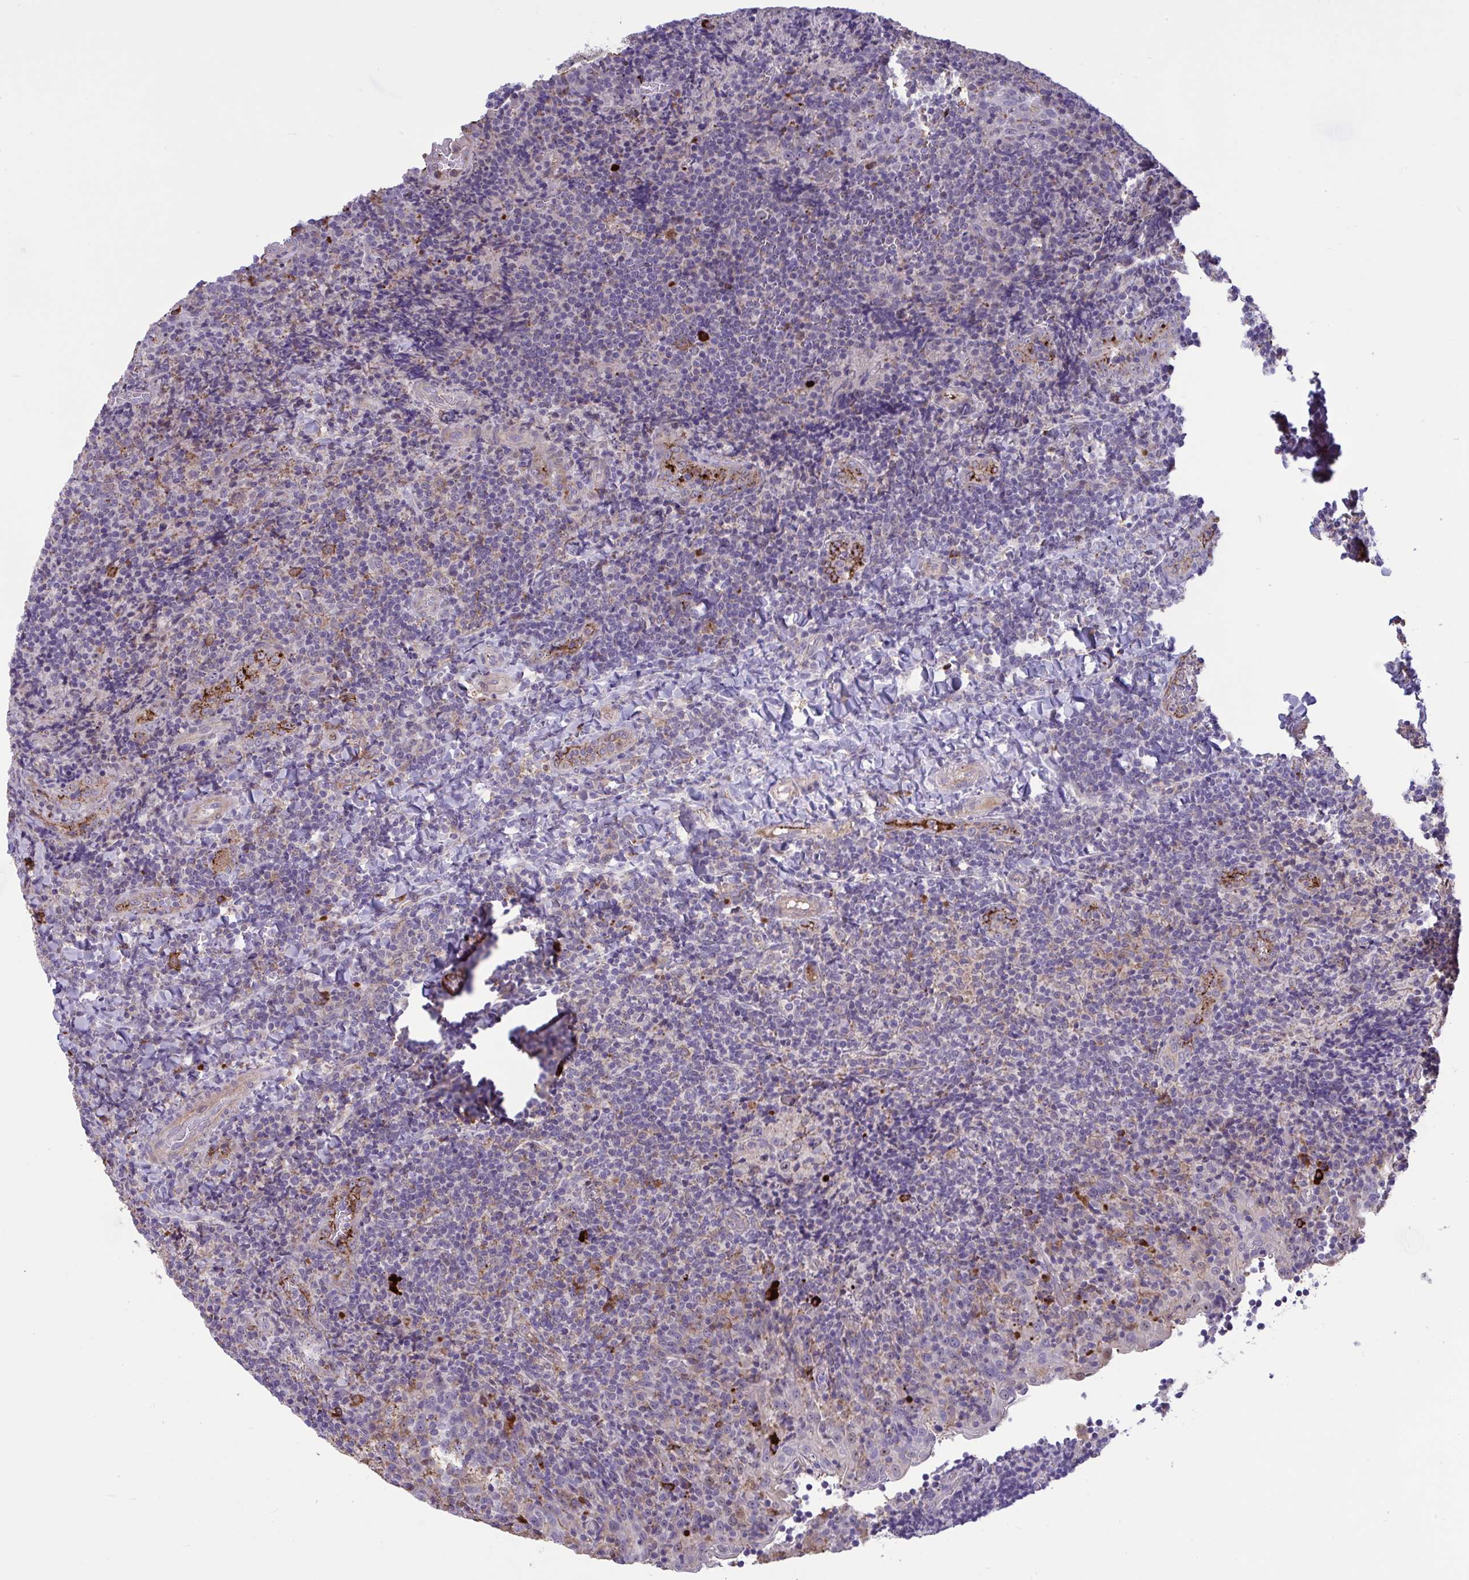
{"staining": {"intensity": "moderate", "quantity": "<25%", "location": "cytoplasmic/membranous"}, "tissue": "tonsil", "cell_type": "Germinal center cells", "image_type": "normal", "snomed": [{"axis": "morphology", "description": "Normal tissue, NOS"}, {"axis": "topography", "description": "Tonsil"}], "caption": "Human tonsil stained with a brown dye exhibits moderate cytoplasmic/membranous positive expression in about <25% of germinal center cells.", "gene": "CD101", "patient": {"sex": "male", "age": 17}}